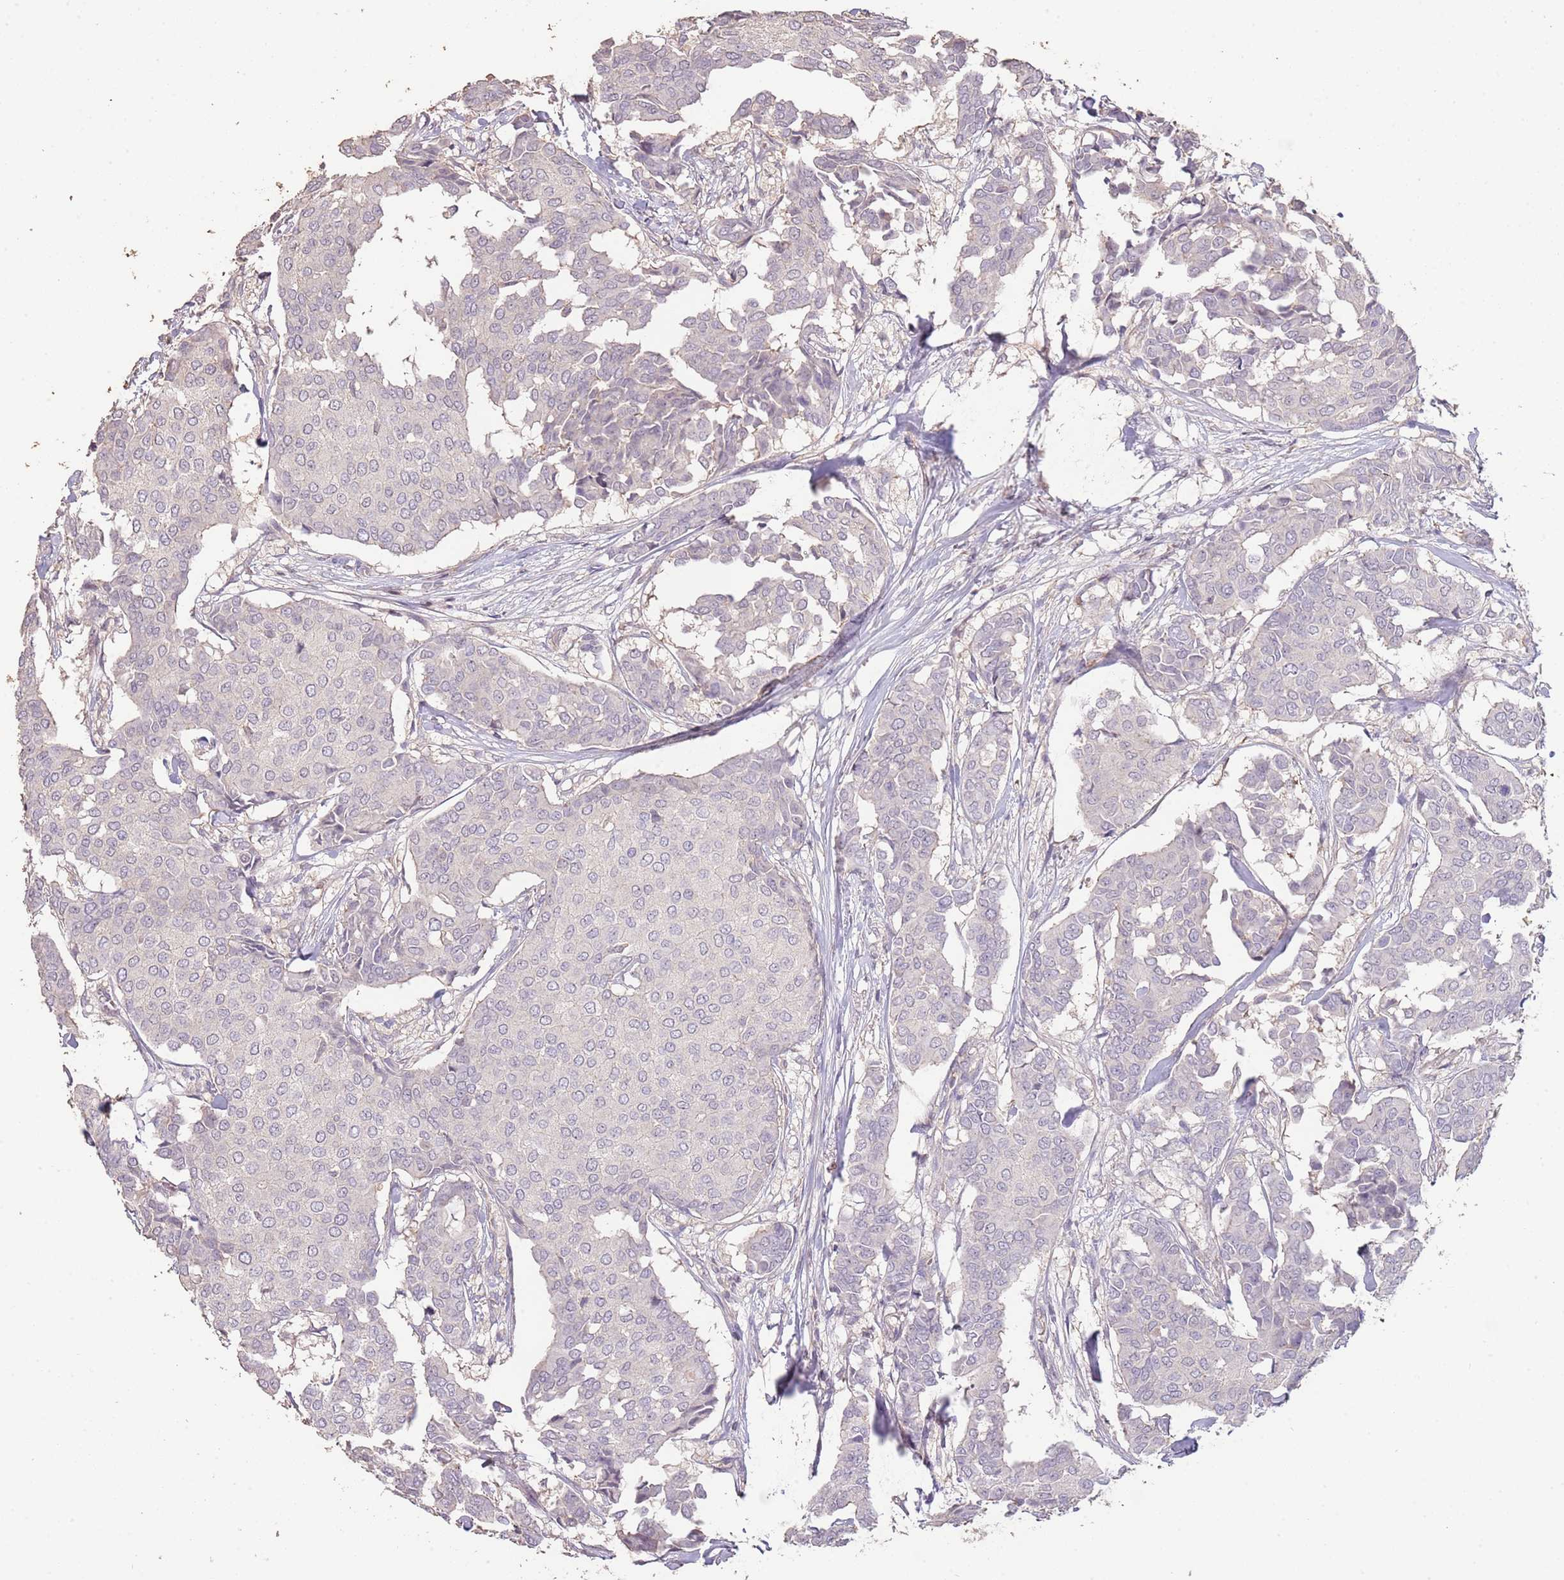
{"staining": {"intensity": "negative", "quantity": "none", "location": "none"}, "tissue": "breast cancer", "cell_type": "Tumor cells", "image_type": "cancer", "snomed": [{"axis": "morphology", "description": "Duct carcinoma"}, {"axis": "topography", "description": "Breast"}], "caption": "Histopathology image shows no significant protein positivity in tumor cells of breast cancer (infiltrating ductal carcinoma).", "gene": "ADTRP", "patient": {"sex": "female", "age": 75}}